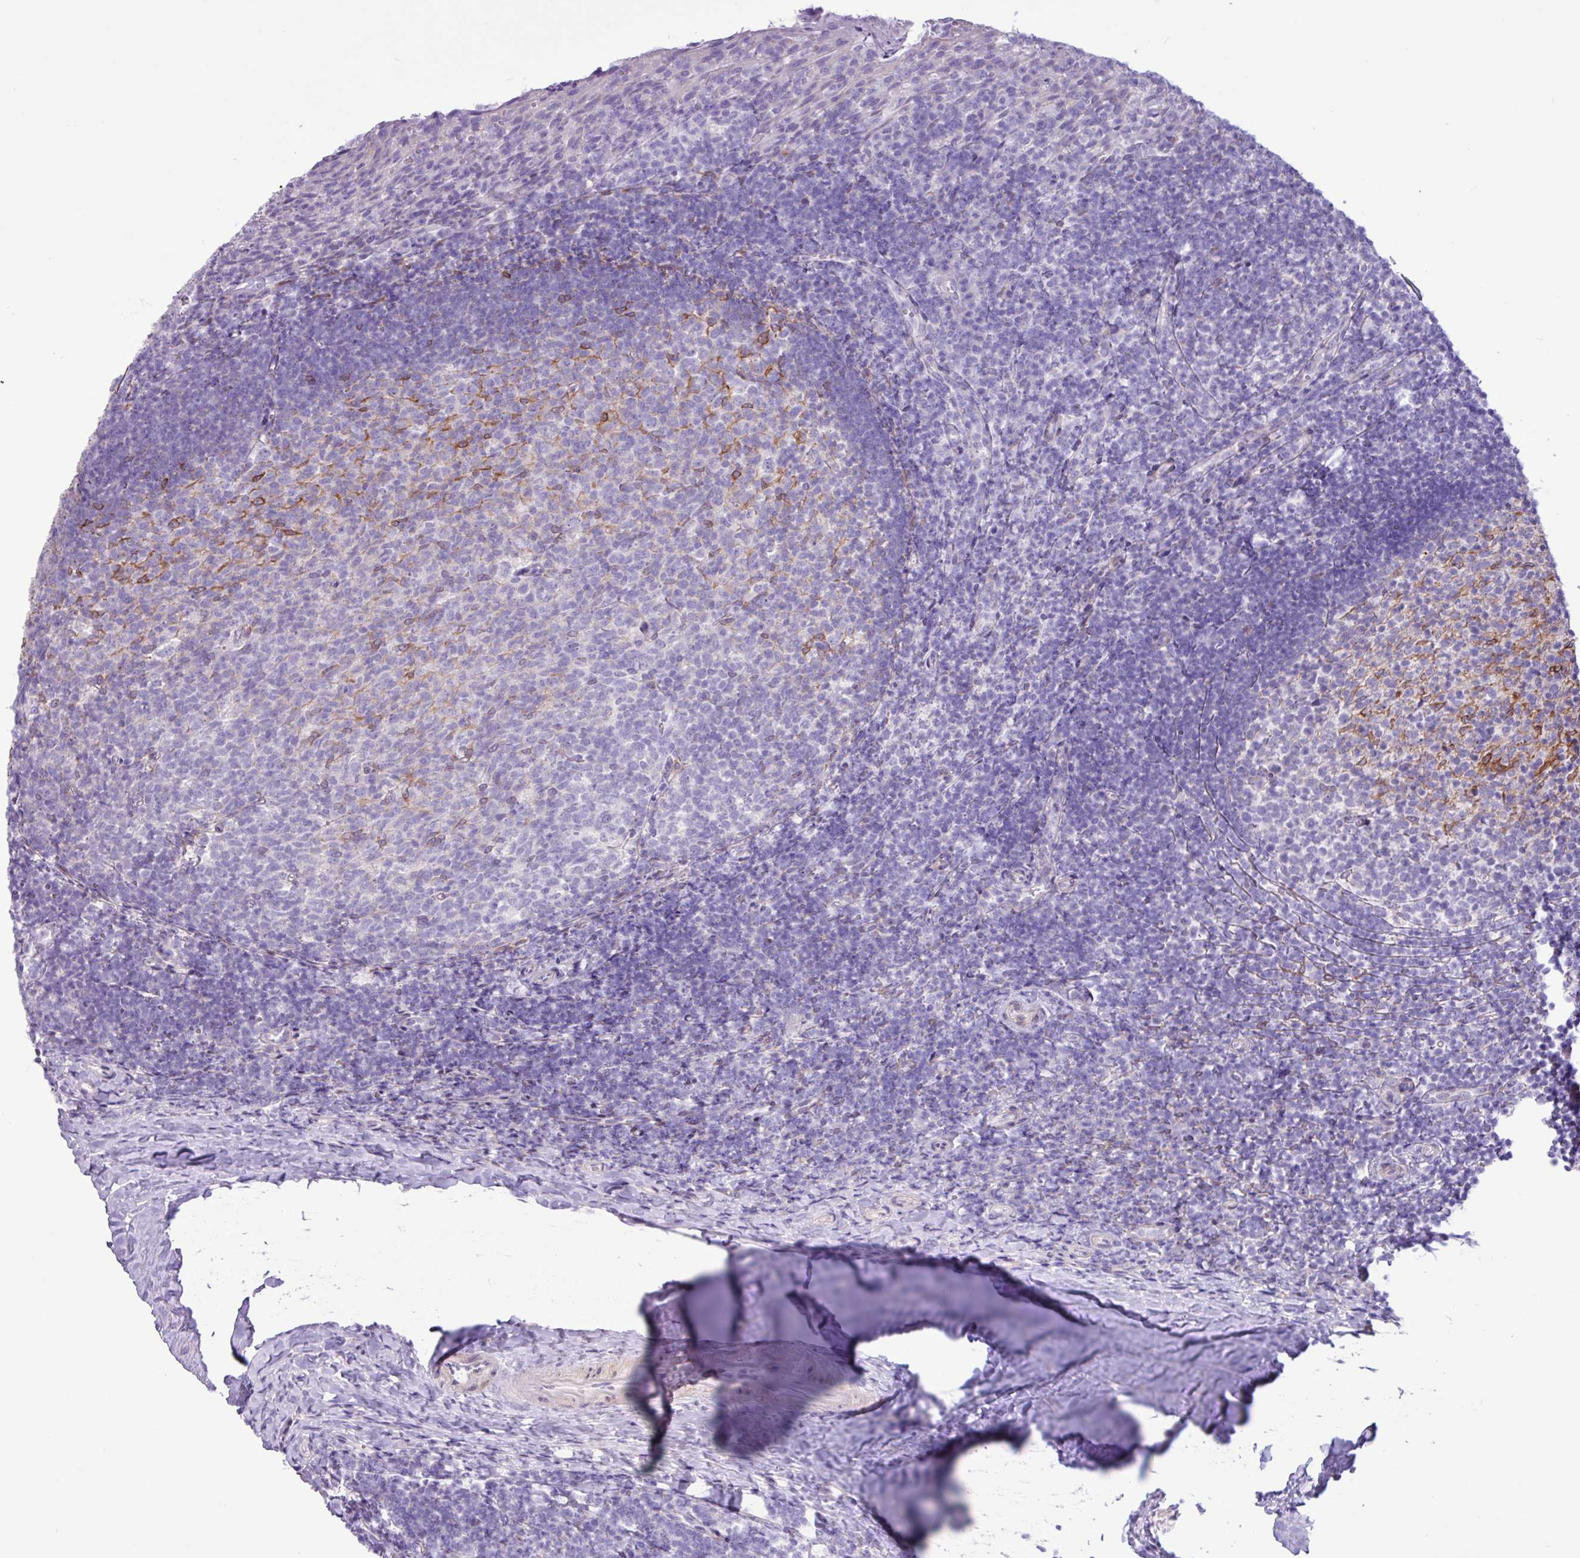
{"staining": {"intensity": "moderate", "quantity": "<25%", "location": "cytoplasmic/membranous"}, "tissue": "tonsil", "cell_type": "Germinal center cells", "image_type": "normal", "snomed": [{"axis": "morphology", "description": "Normal tissue, NOS"}, {"axis": "topography", "description": "Tonsil"}], "caption": "Moderate cytoplasmic/membranous staining is present in about <25% of germinal center cells in normal tonsil.", "gene": "SLC38A1", "patient": {"sex": "female", "age": 10}}